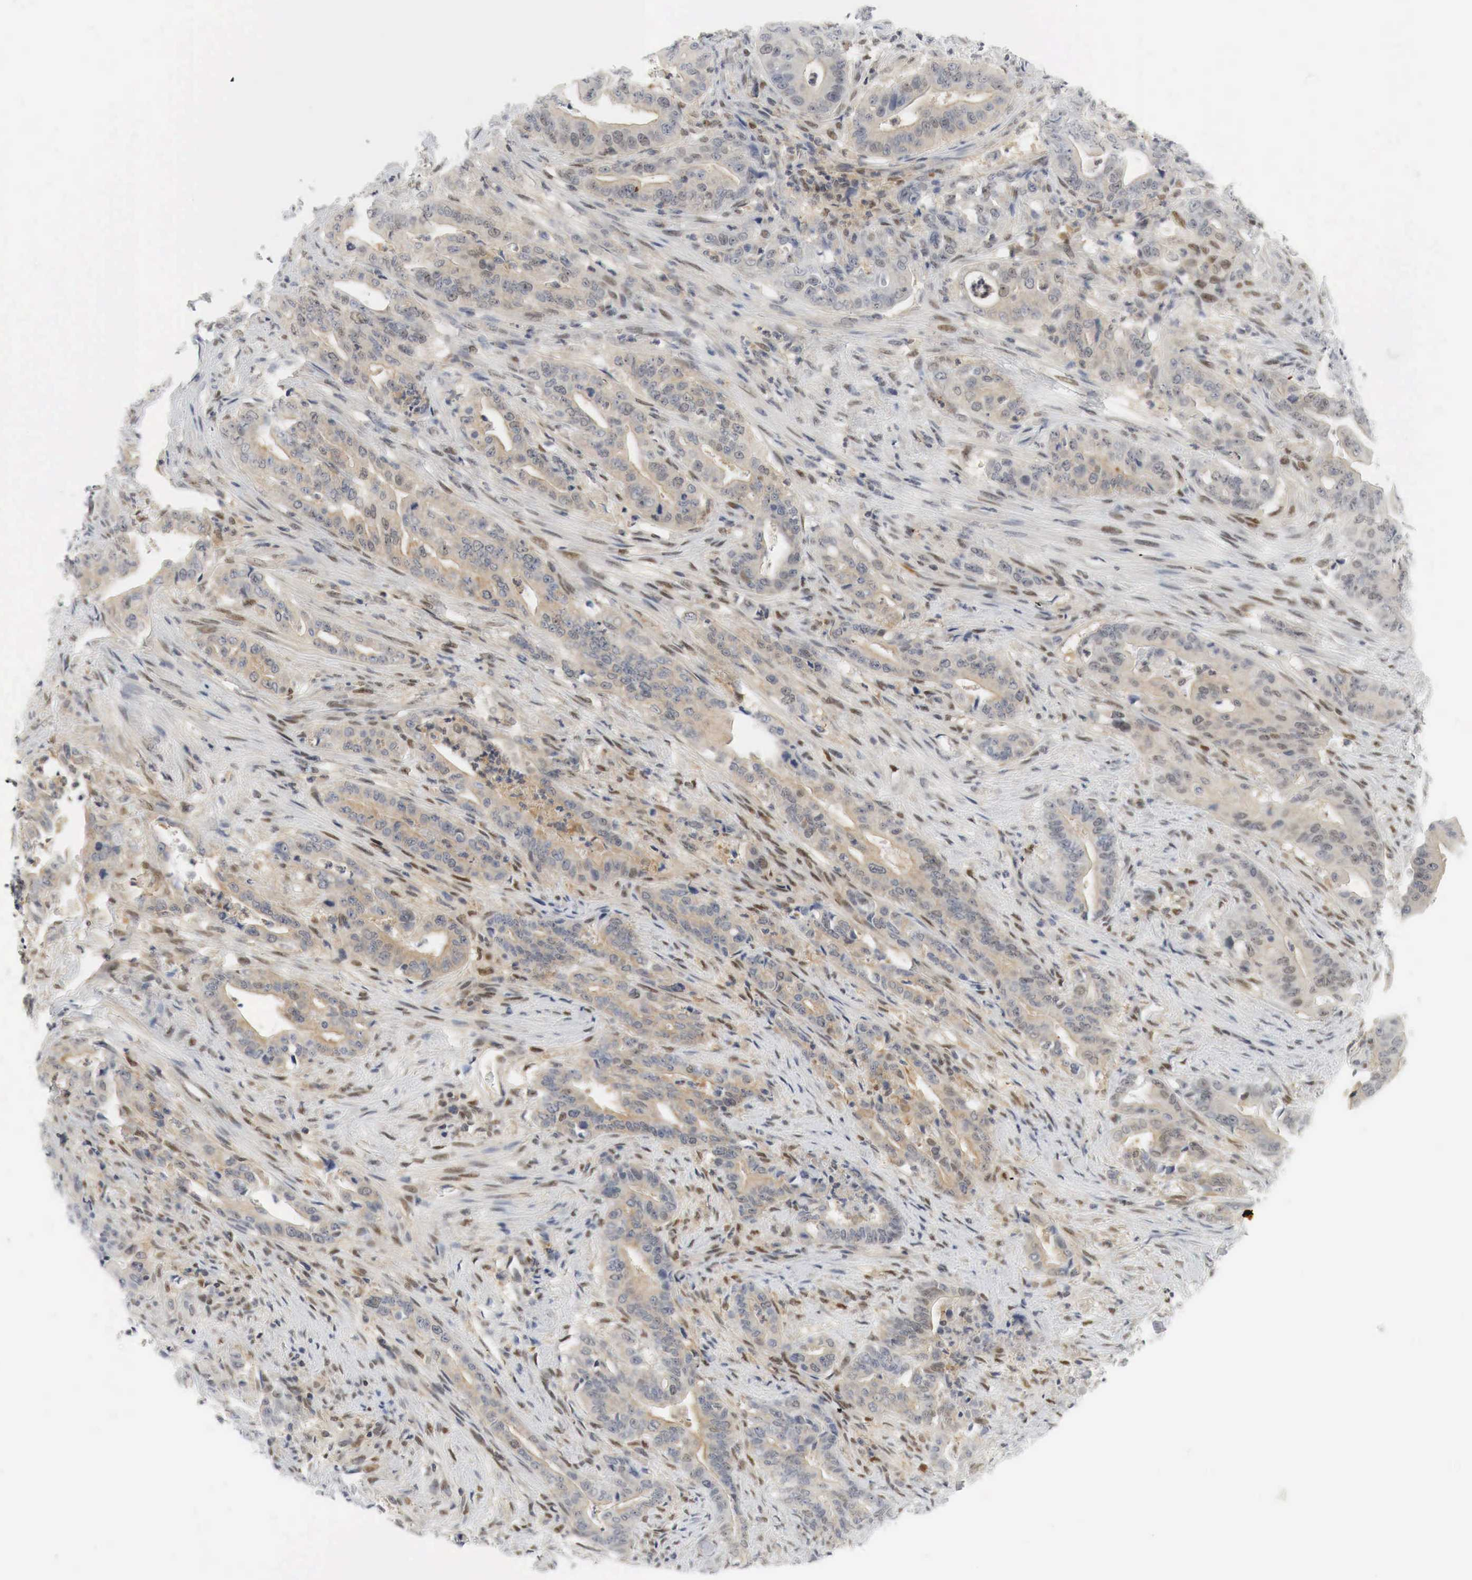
{"staining": {"intensity": "weak", "quantity": "25%-75%", "location": "cytoplasmic/membranous,nuclear"}, "tissue": "stomach cancer", "cell_type": "Tumor cells", "image_type": "cancer", "snomed": [{"axis": "morphology", "description": "Adenocarcinoma, NOS"}, {"axis": "topography", "description": "Stomach"}], "caption": "IHC (DAB (3,3'-diaminobenzidine)) staining of adenocarcinoma (stomach) exhibits weak cytoplasmic/membranous and nuclear protein positivity in about 25%-75% of tumor cells.", "gene": "MYC", "patient": {"sex": "female", "age": 76}}